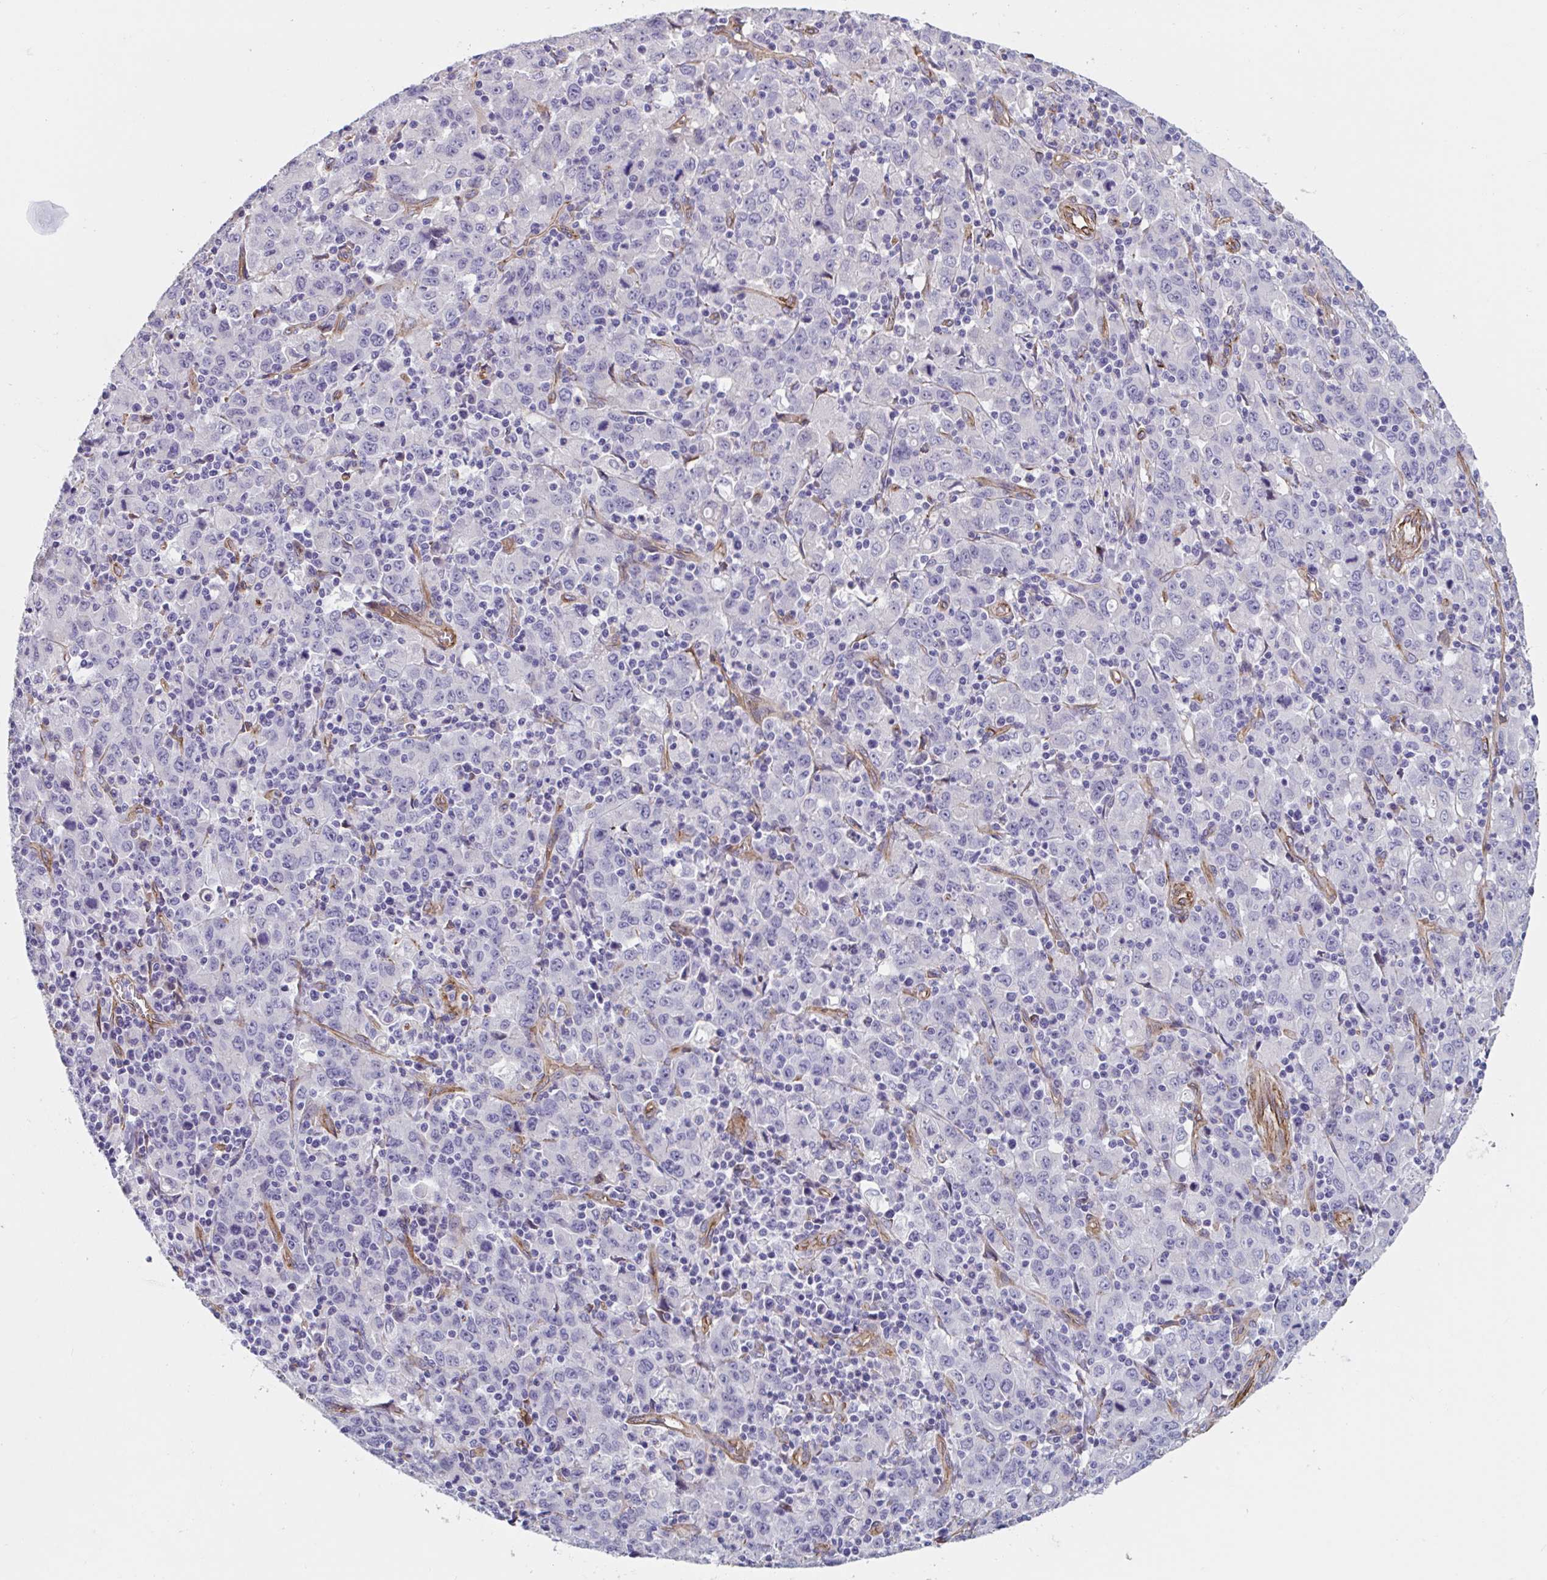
{"staining": {"intensity": "negative", "quantity": "none", "location": "none"}, "tissue": "stomach cancer", "cell_type": "Tumor cells", "image_type": "cancer", "snomed": [{"axis": "morphology", "description": "Adenocarcinoma, NOS"}, {"axis": "topography", "description": "Stomach, upper"}], "caption": "Tumor cells show no significant positivity in stomach adenocarcinoma. (DAB (3,3'-diaminobenzidine) immunohistochemistry, high magnification).", "gene": "CITED4", "patient": {"sex": "male", "age": 69}}